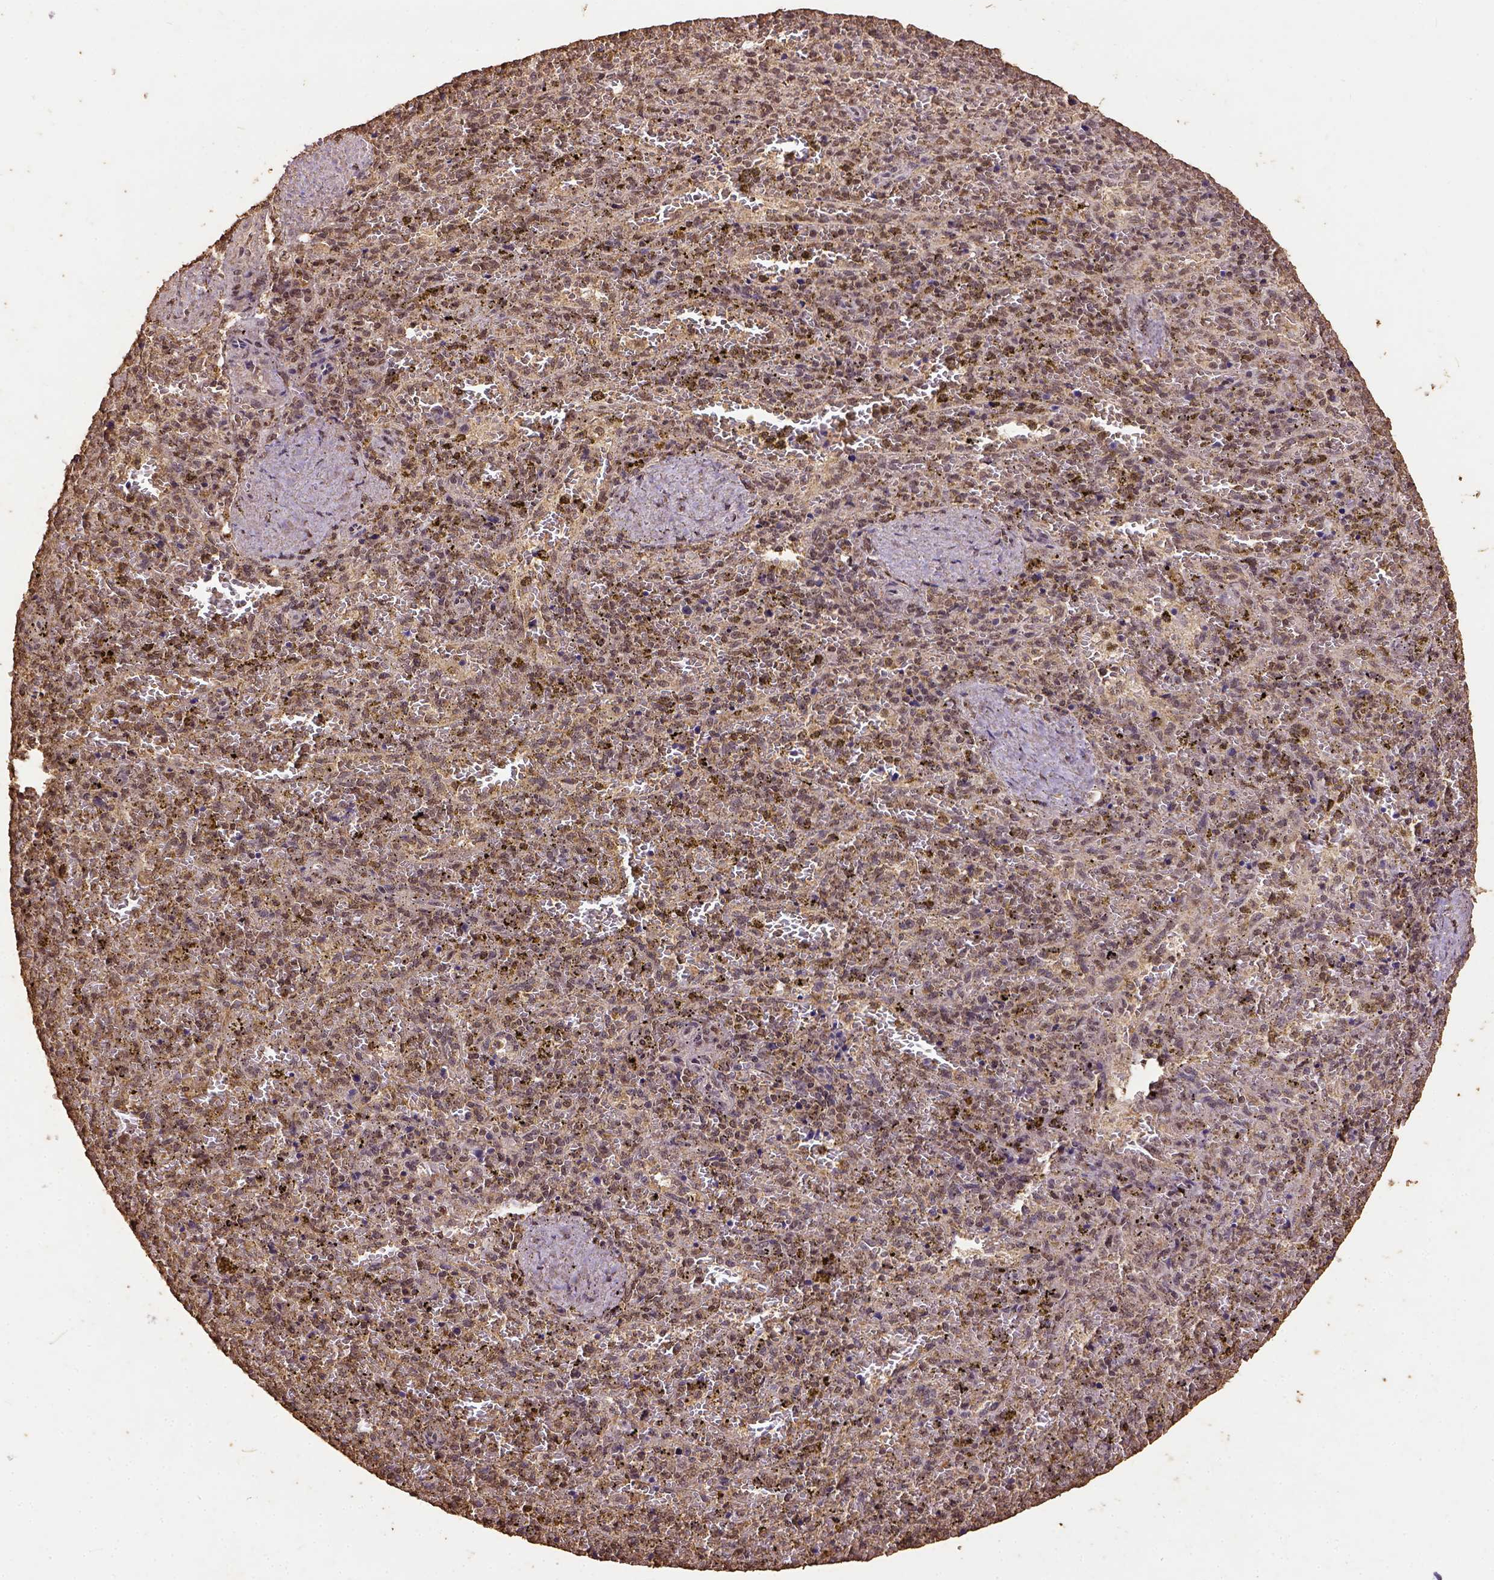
{"staining": {"intensity": "moderate", "quantity": "25%-75%", "location": "nuclear"}, "tissue": "spleen", "cell_type": "Cells in red pulp", "image_type": "normal", "snomed": [{"axis": "morphology", "description": "Normal tissue, NOS"}, {"axis": "topography", "description": "Spleen"}], "caption": "Immunohistochemical staining of unremarkable spleen displays medium levels of moderate nuclear staining in about 25%-75% of cells in red pulp. (IHC, brightfield microscopy, high magnification).", "gene": "NACC1", "patient": {"sex": "female", "age": 50}}